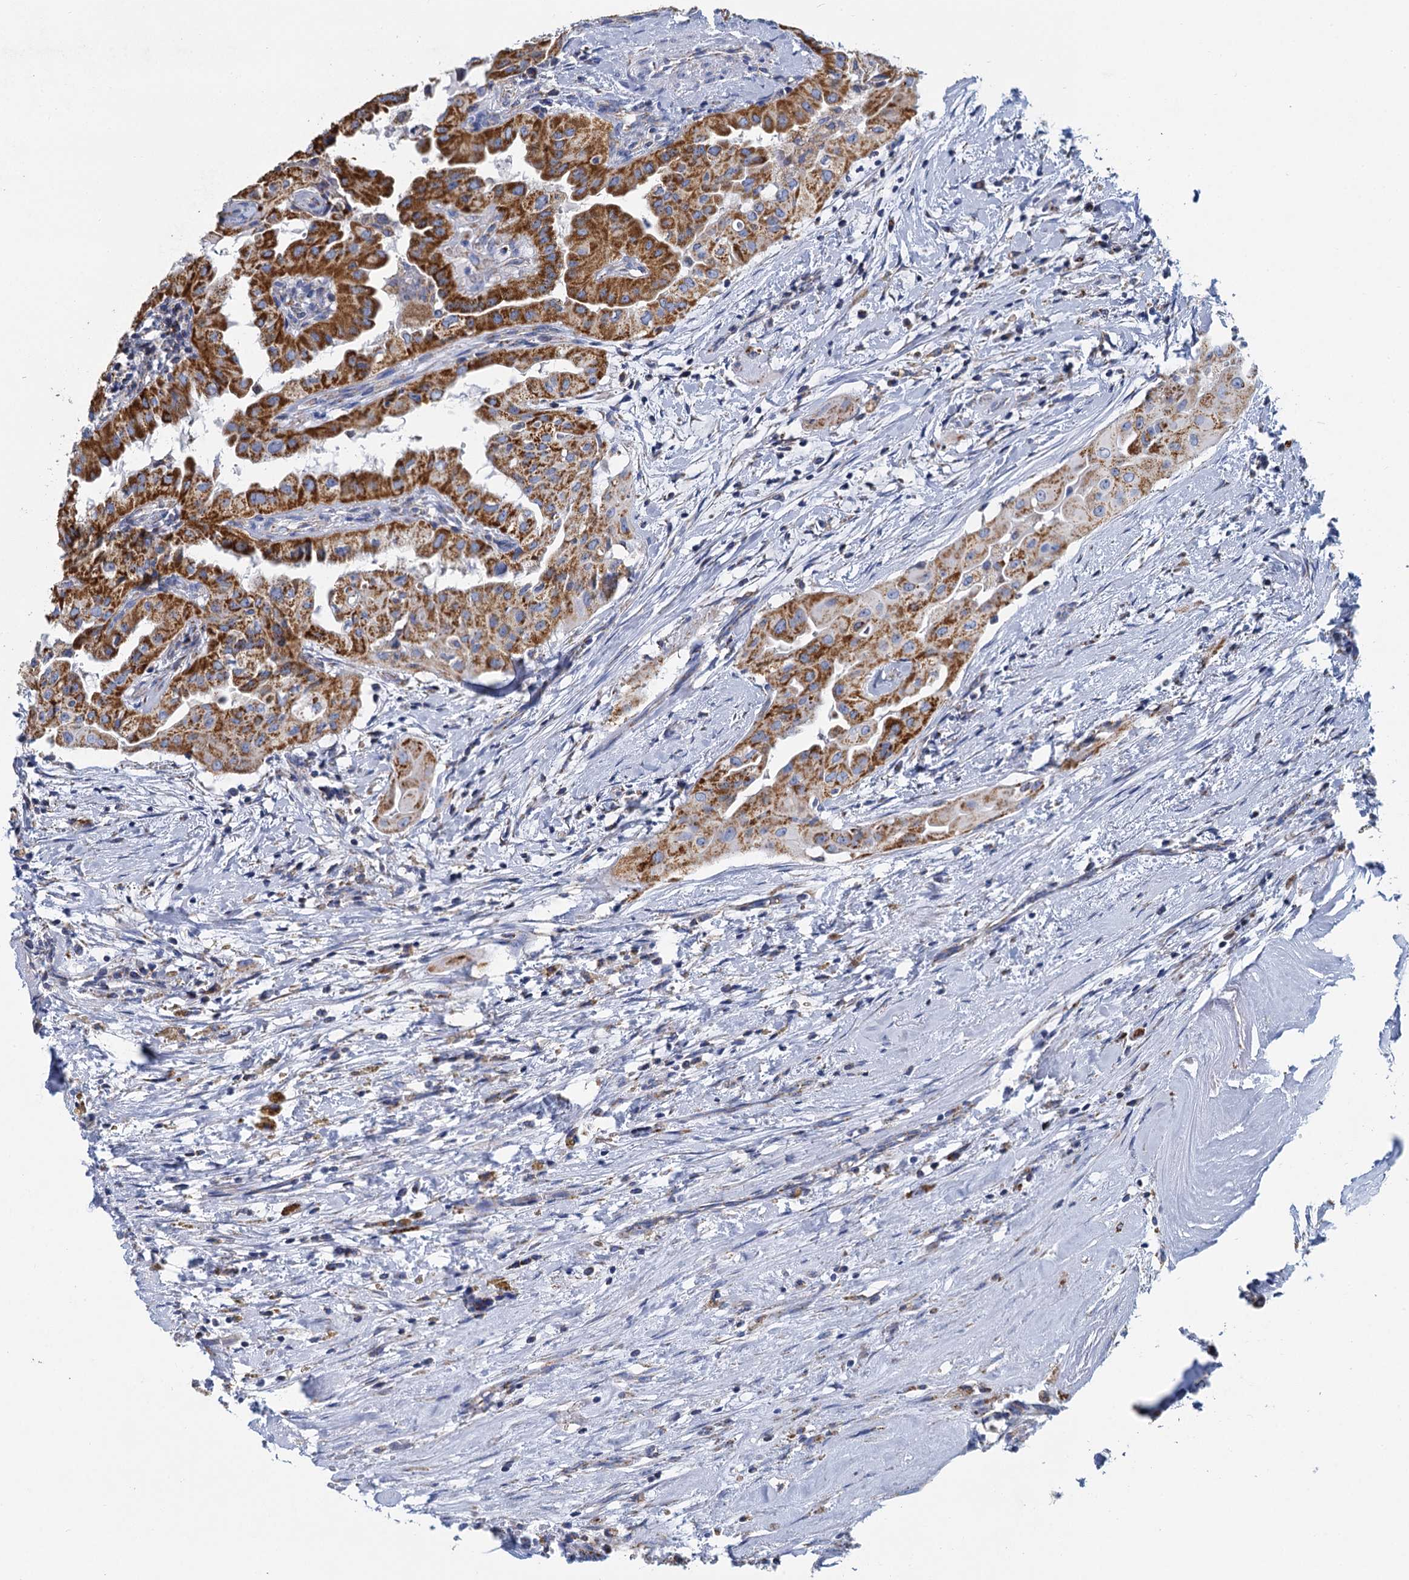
{"staining": {"intensity": "strong", "quantity": ">75%", "location": "cytoplasmic/membranous"}, "tissue": "thyroid cancer", "cell_type": "Tumor cells", "image_type": "cancer", "snomed": [{"axis": "morphology", "description": "Papillary adenocarcinoma, NOS"}, {"axis": "topography", "description": "Thyroid gland"}], "caption": "Strong cytoplasmic/membranous protein positivity is identified in about >75% of tumor cells in papillary adenocarcinoma (thyroid). Immunohistochemistry stains the protein in brown and the nuclei are stained blue.", "gene": "CCP110", "patient": {"sex": "female", "age": 59}}